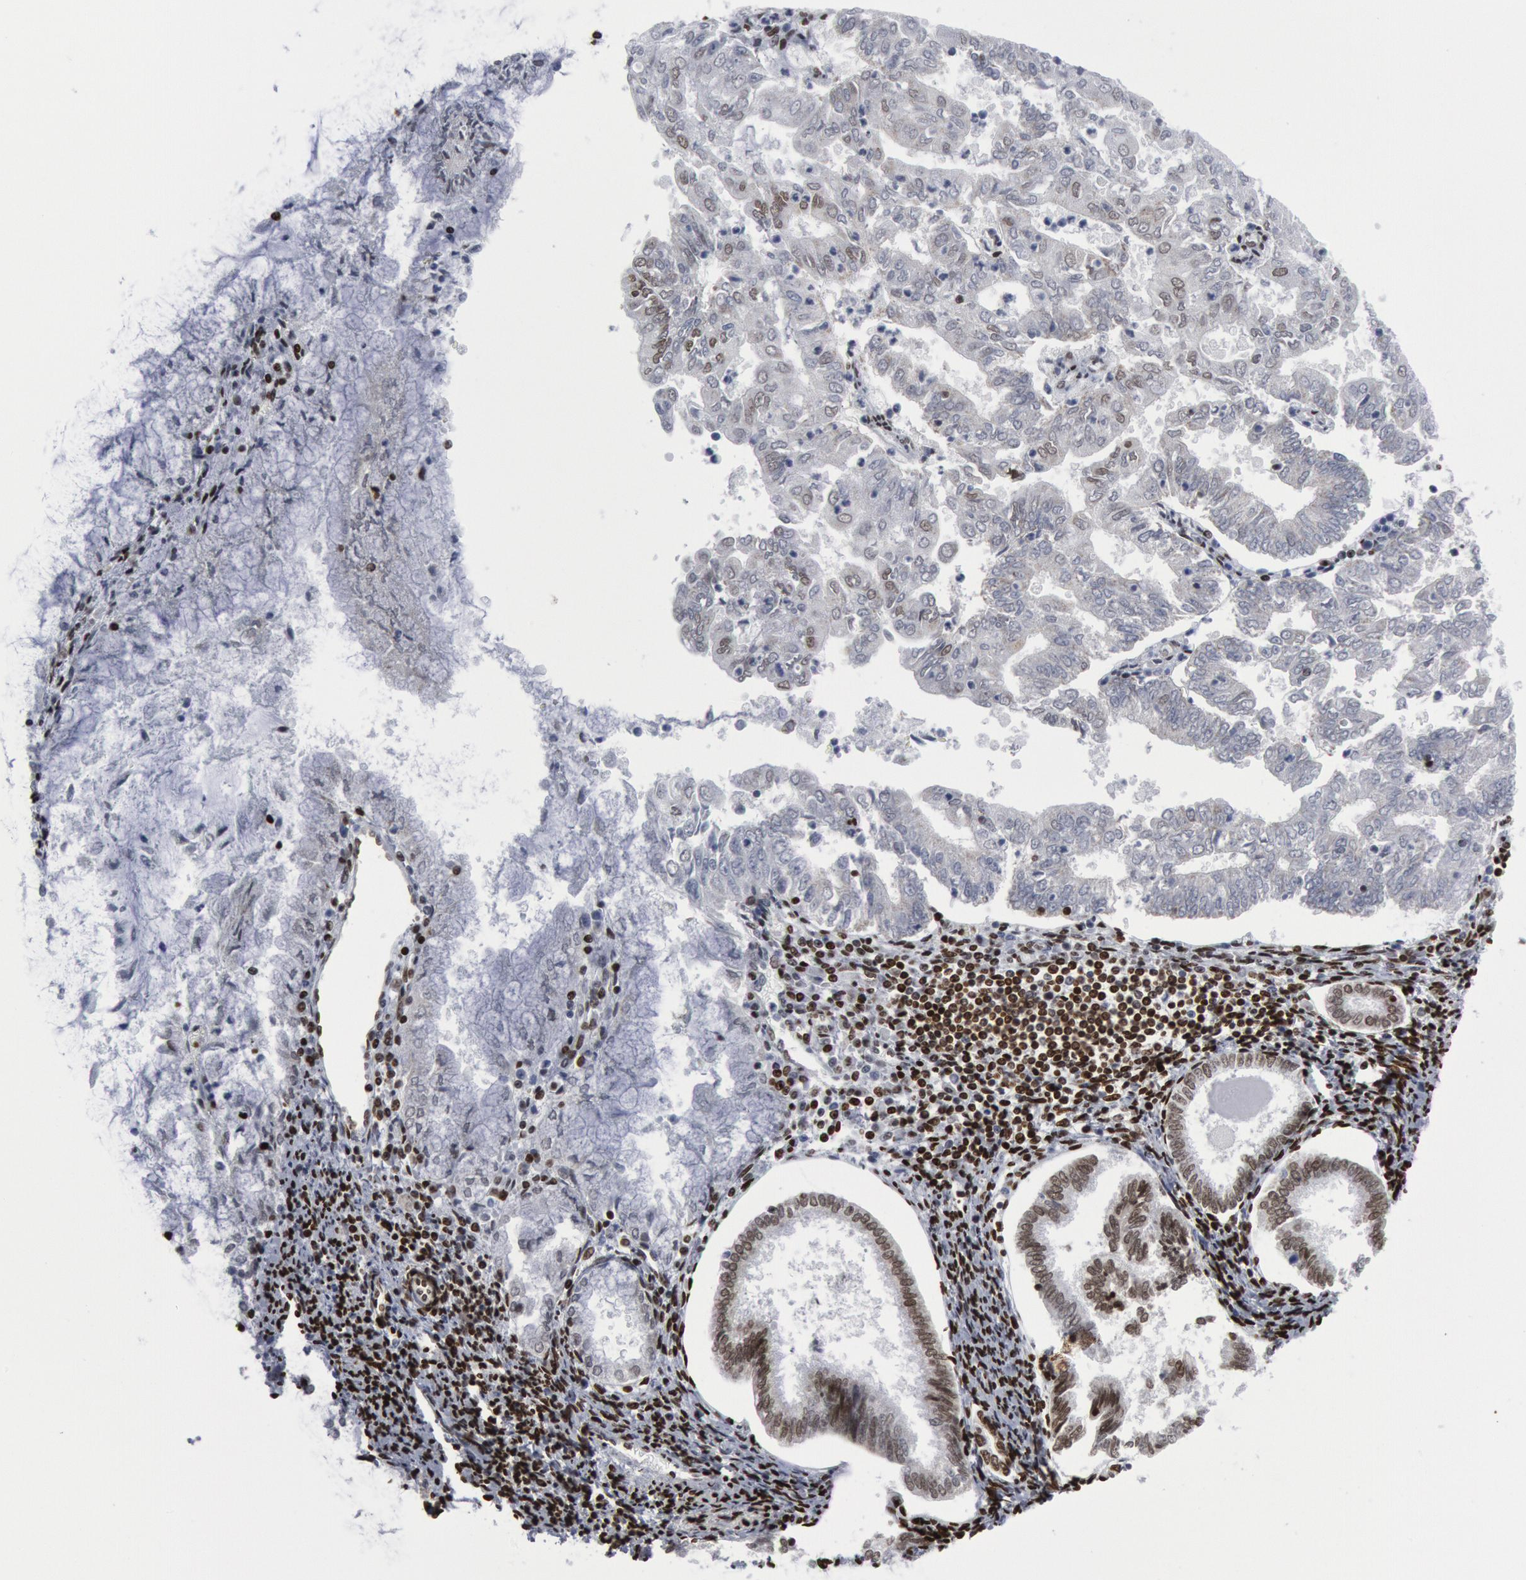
{"staining": {"intensity": "negative", "quantity": "none", "location": "none"}, "tissue": "endometrial cancer", "cell_type": "Tumor cells", "image_type": "cancer", "snomed": [{"axis": "morphology", "description": "Adenocarcinoma, NOS"}, {"axis": "topography", "description": "Endometrium"}], "caption": "Image shows no protein positivity in tumor cells of adenocarcinoma (endometrial) tissue. (DAB (3,3'-diaminobenzidine) immunohistochemistry (IHC) visualized using brightfield microscopy, high magnification).", "gene": "MECP2", "patient": {"sex": "female", "age": 79}}